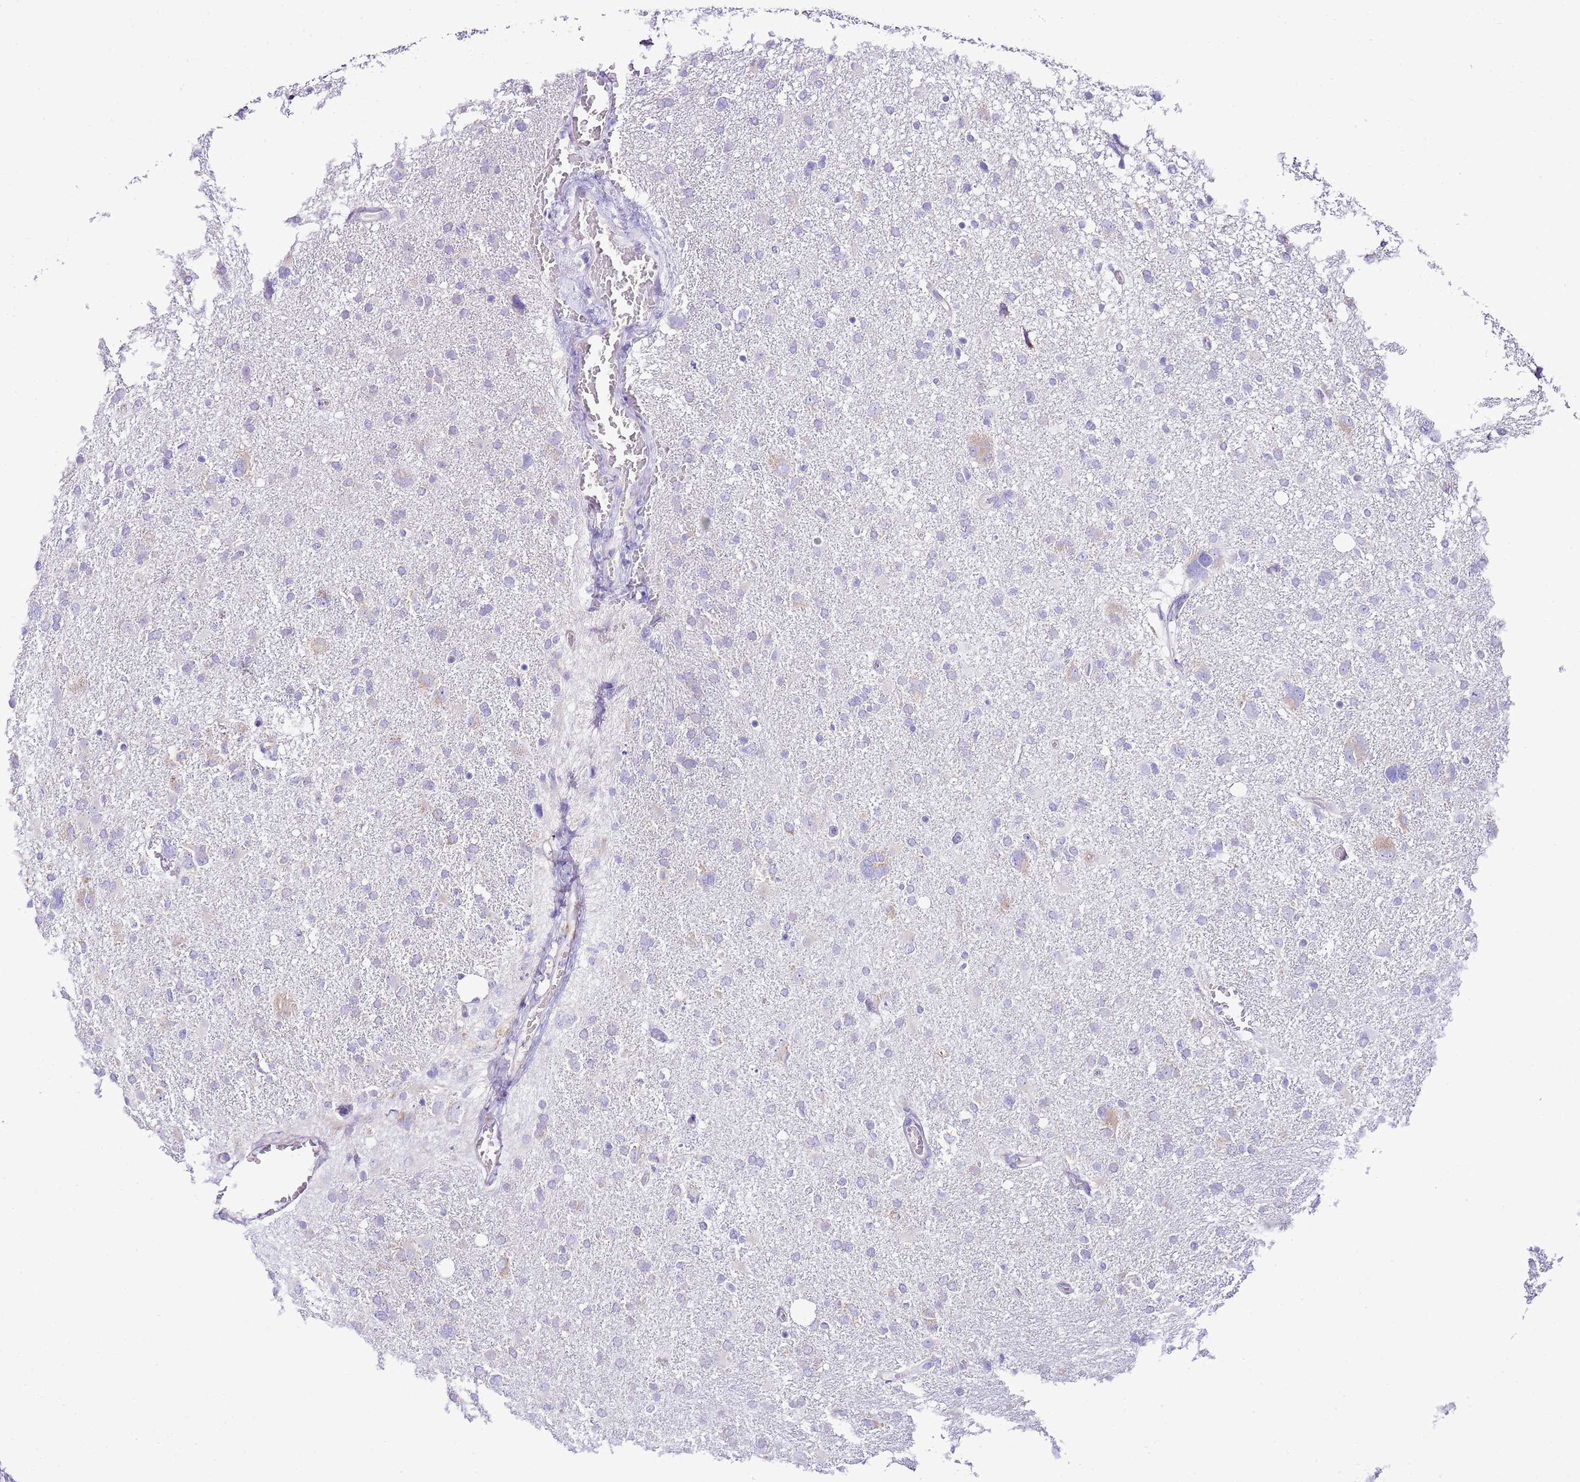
{"staining": {"intensity": "negative", "quantity": "none", "location": "none"}, "tissue": "glioma", "cell_type": "Tumor cells", "image_type": "cancer", "snomed": [{"axis": "morphology", "description": "Glioma, malignant, High grade"}, {"axis": "topography", "description": "Brain"}], "caption": "This is an immunohistochemistry (IHC) image of high-grade glioma (malignant). There is no expression in tumor cells.", "gene": "RPS10", "patient": {"sex": "male", "age": 61}}